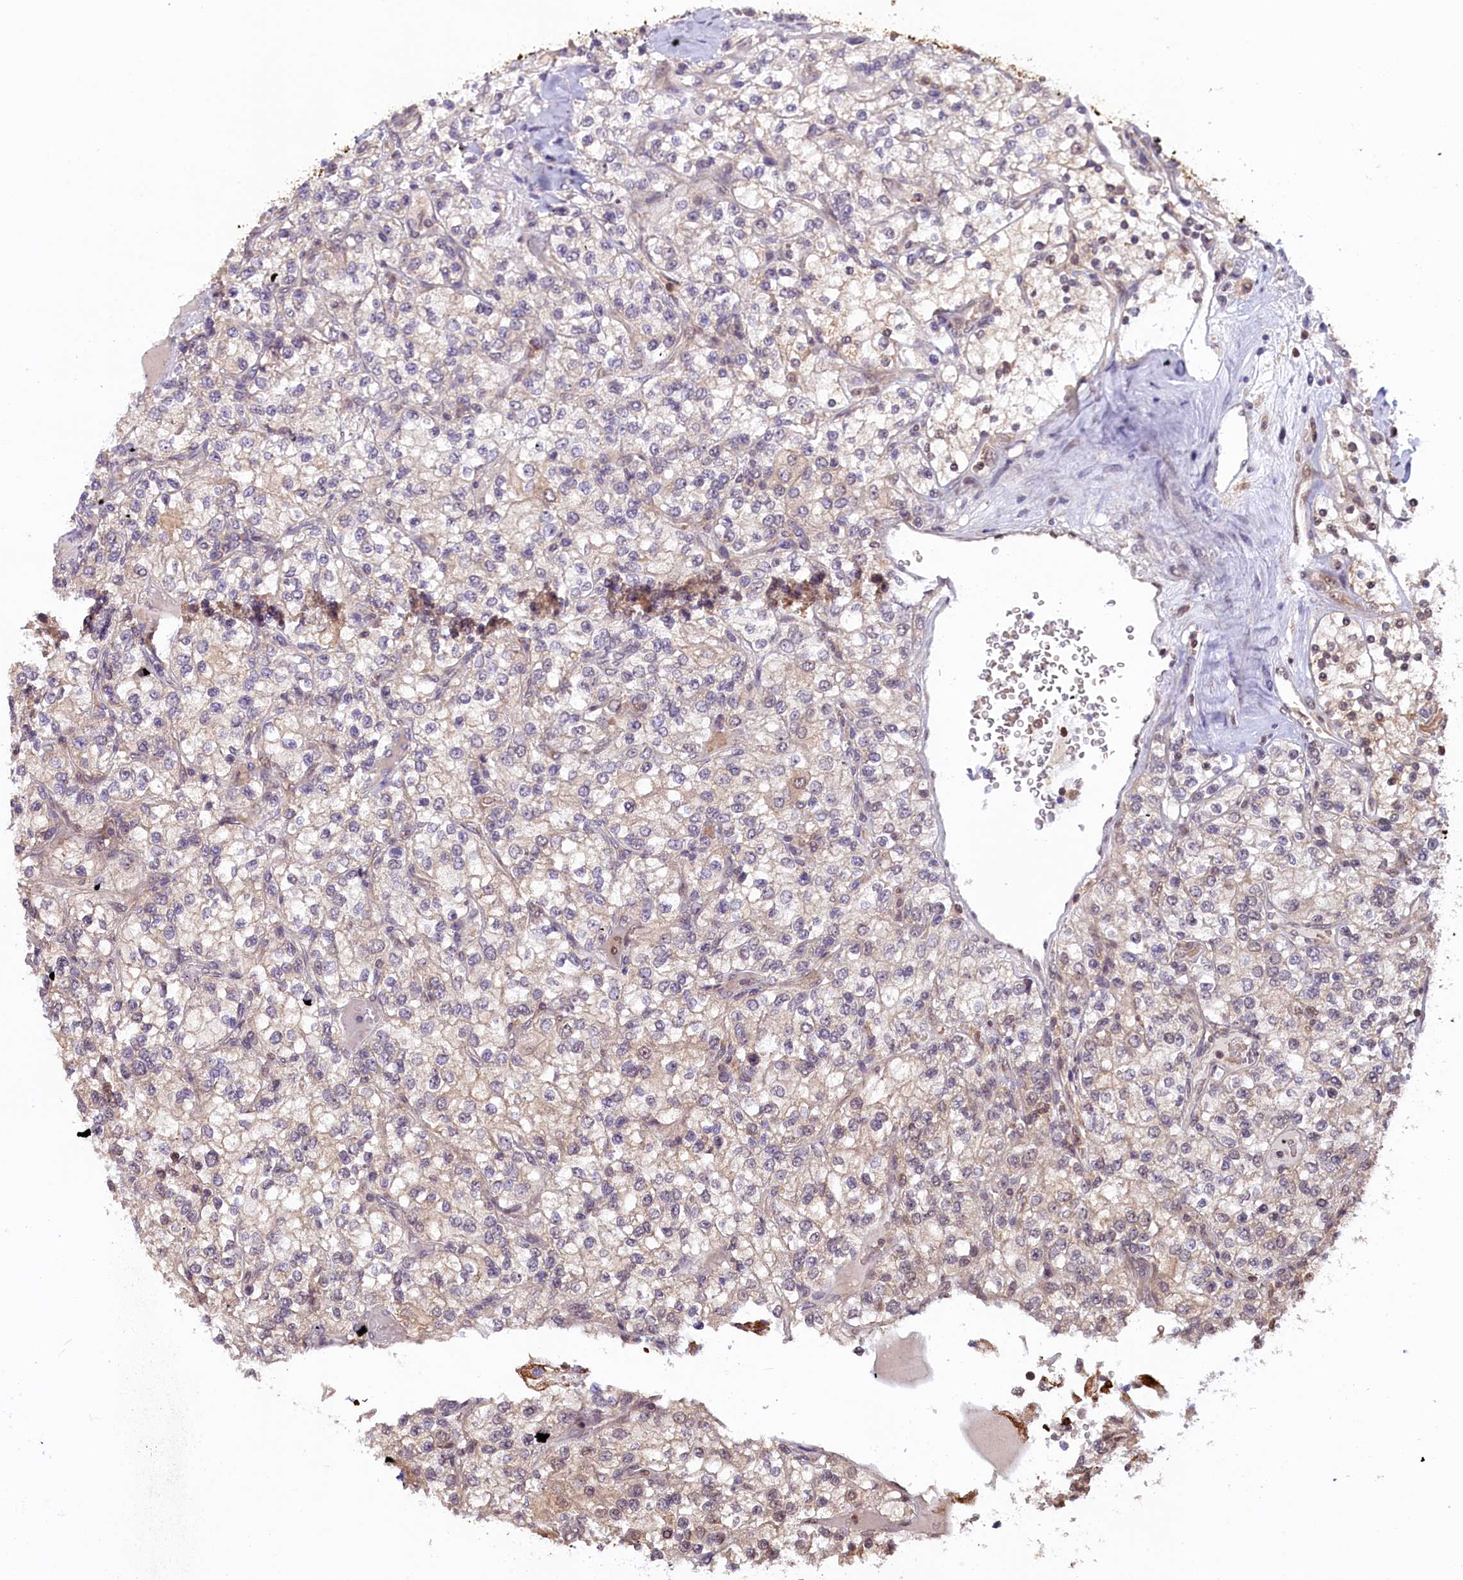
{"staining": {"intensity": "negative", "quantity": "none", "location": "none"}, "tissue": "renal cancer", "cell_type": "Tumor cells", "image_type": "cancer", "snomed": [{"axis": "morphology", "description": "Adenocarcinoma, NOS"}, {"axis": "topography", "description": "Kidney"}], "caption": "An image of human renal cancer is negative for staining in tumor cells.", "gene": "CARD8", "patient": {"sex": "male", "age": 80}}